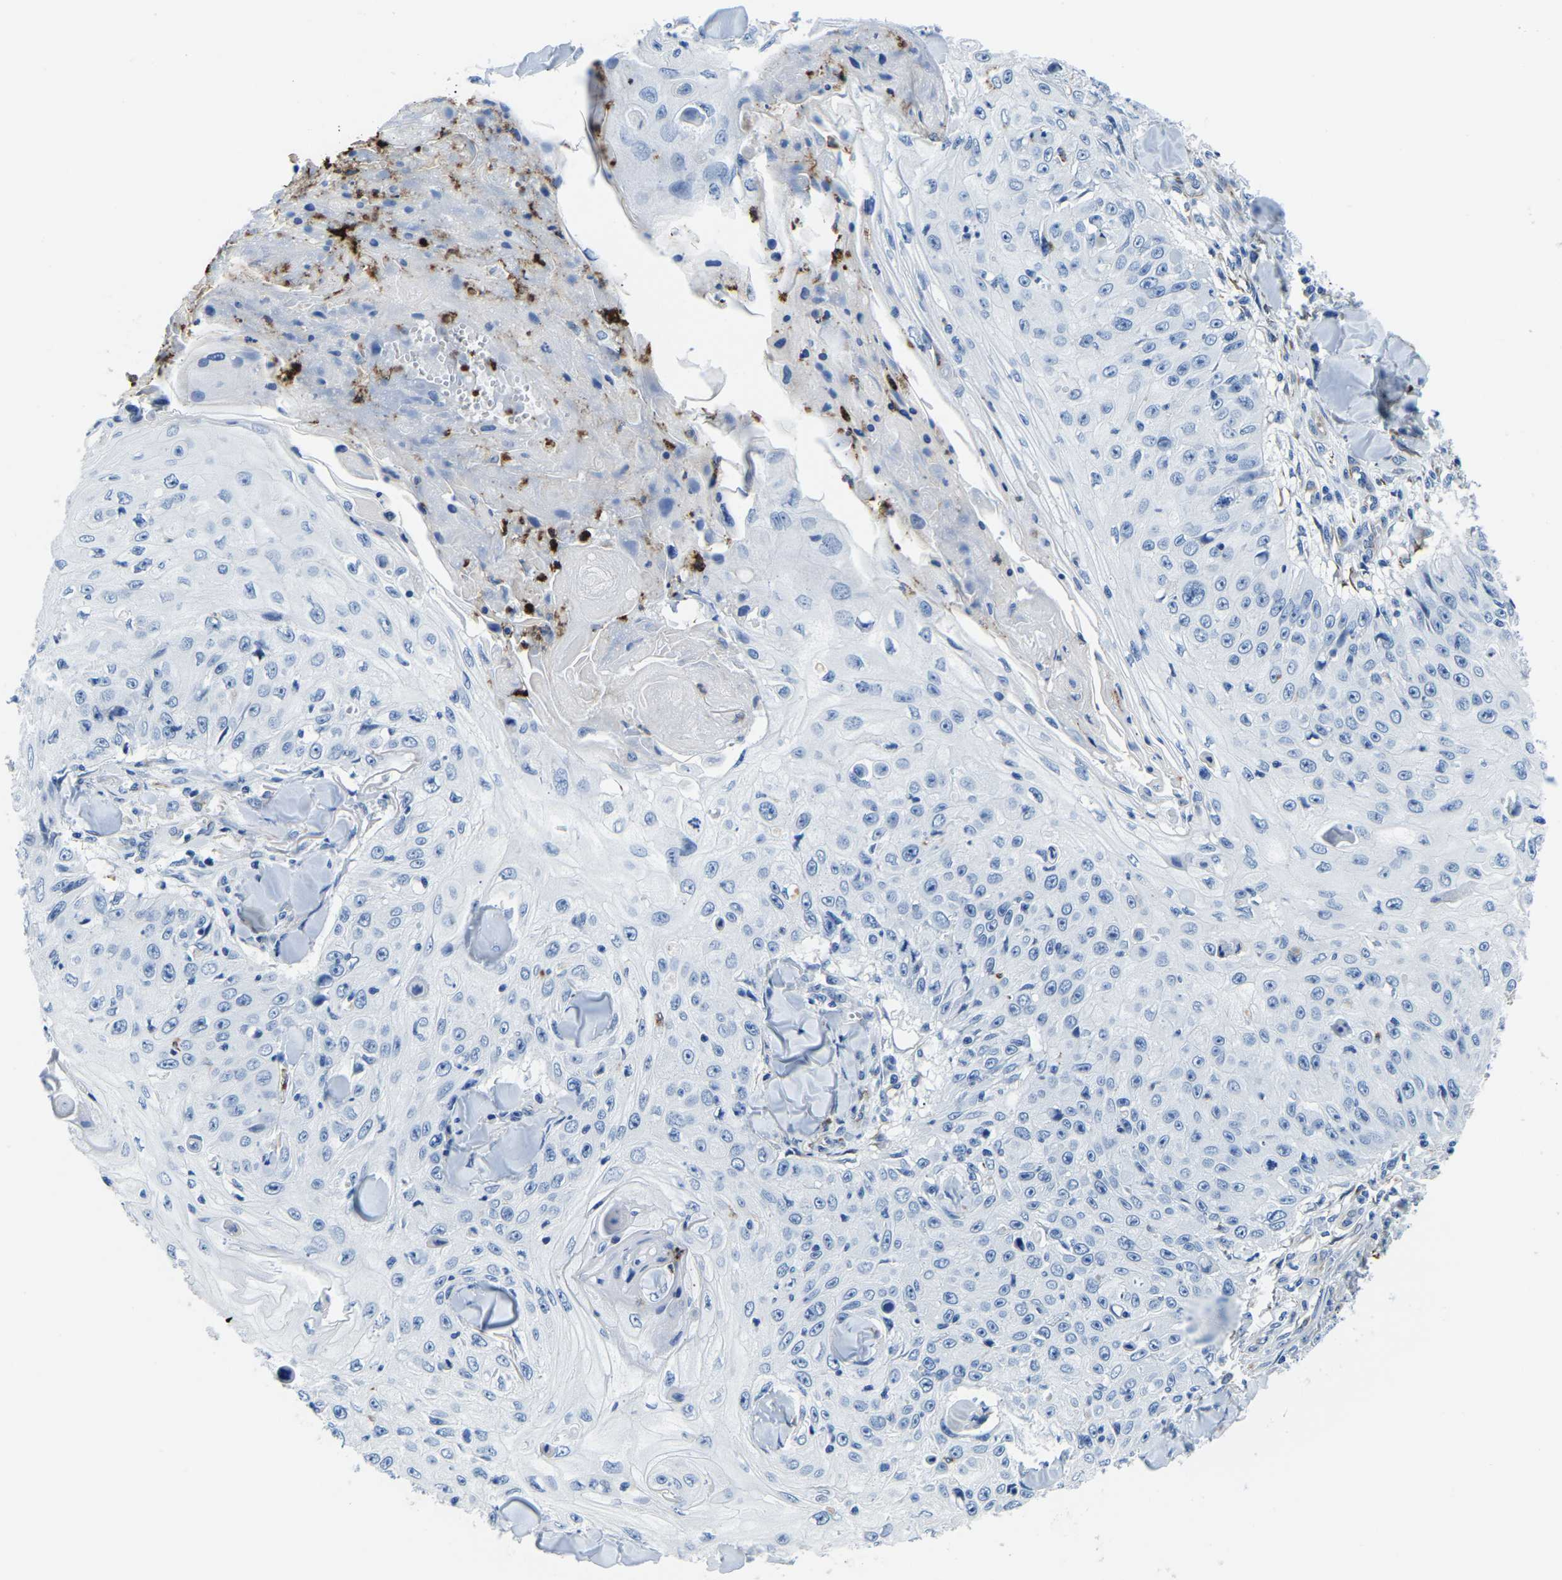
{"staining": {"intensity": "negative", "quantity": "none", "location": "none"}, "tissue": "skin cancer", "cell_type": "Tumor cells", "image_type": "cancer", "snomed": [{"axis": "morphology", "description": "Squamous cell carcinoma, NOS"}, {"axis": "topography", "description": "Skin"}], "caption": "Immunohistochemistry (IHC) histopathology image of neoplastic tissue: skin squamous cell carcinoma stained with DAB (3,3'-diaminobenzidine) demonstrates no significant protein staining in tumor cells.", "gene": "MS4A3", "patient": {"sex": "male", "age": 86}}